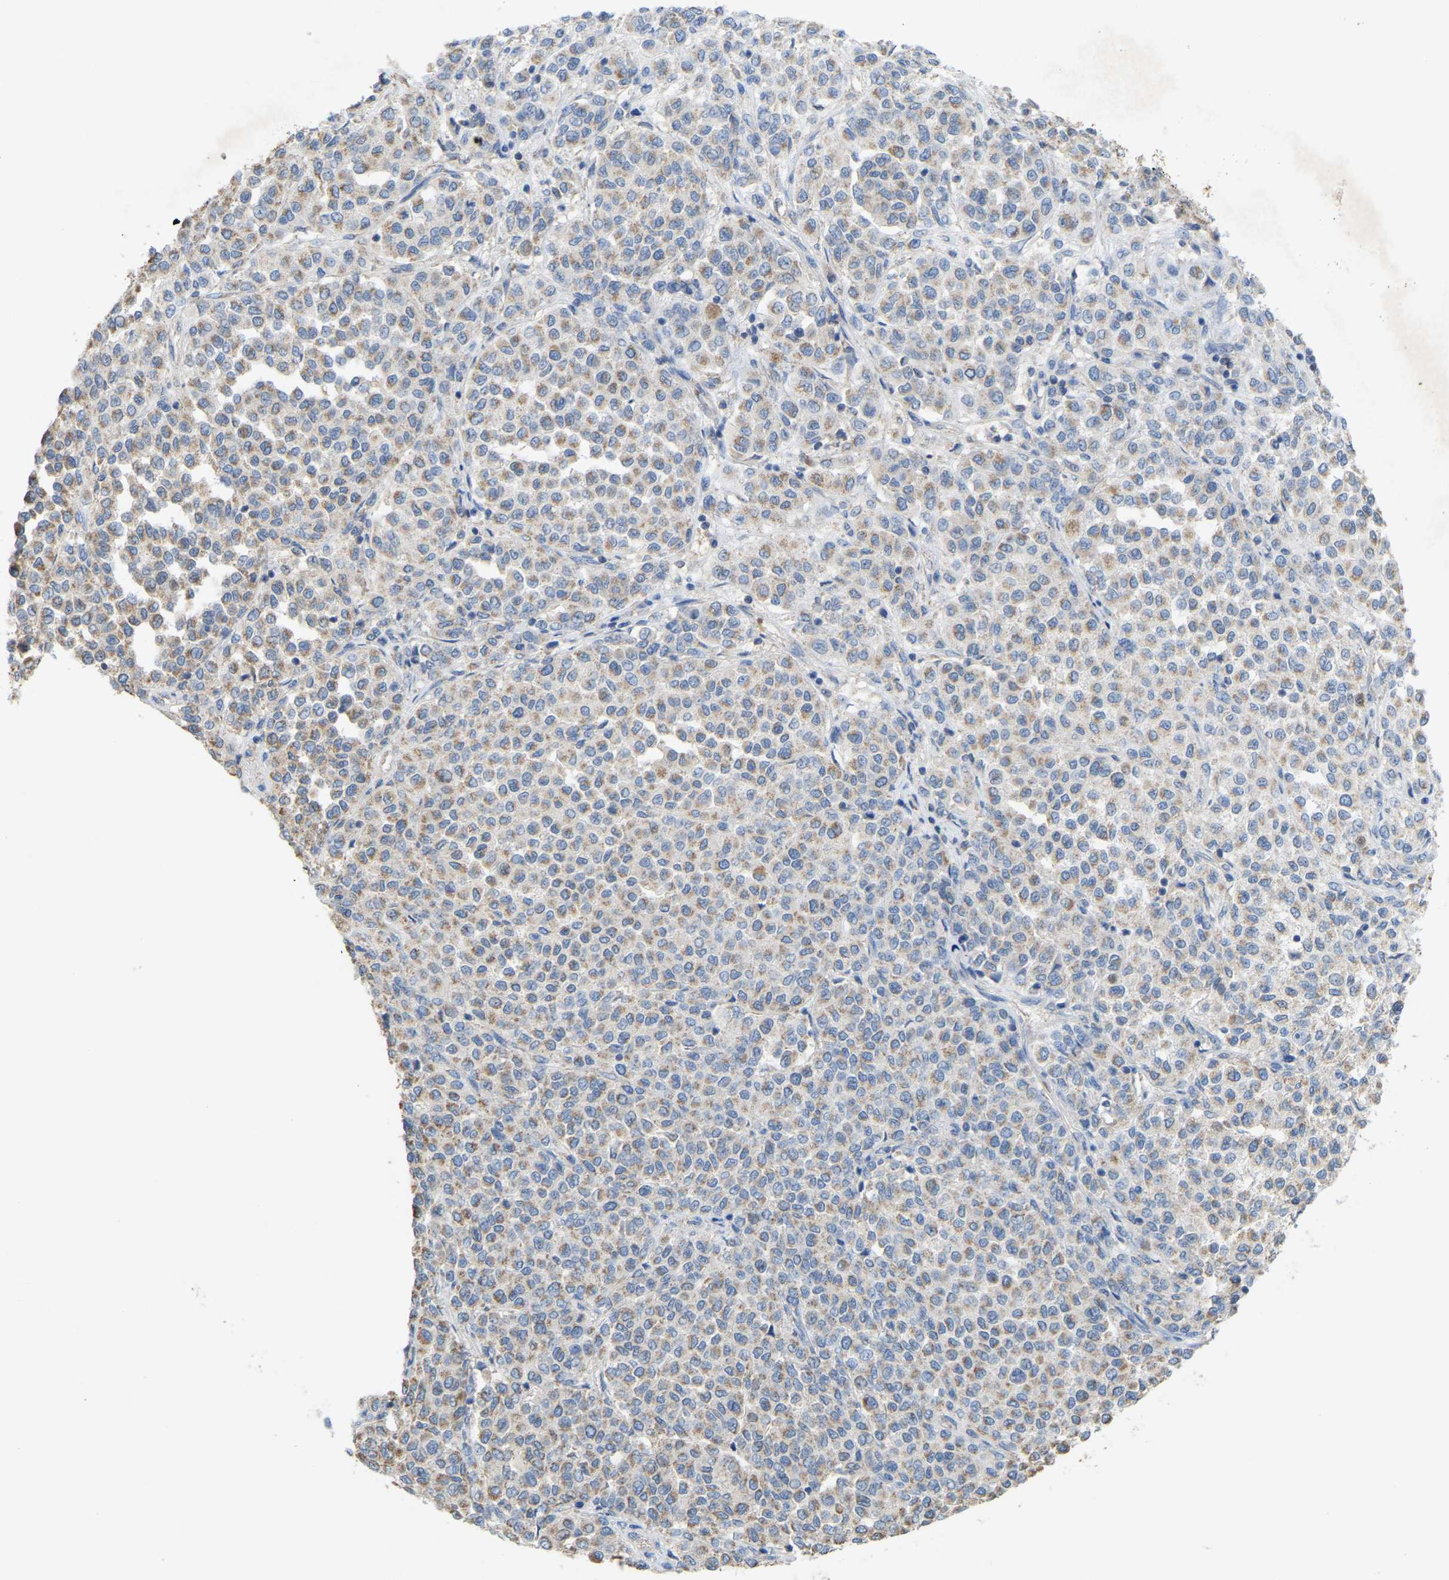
{"staining": {"intensity": "weak", "quantity": ">75%", "location": "cytoplasmic/membranous"}, "tissue": "melanoma", "cell_type": "Tumor cells", "image_type": "cancer", "snomed": [{"axis": "morphology", "description": "Malignant melanoma, Metastatic site"}, {"axis": "topography", "description": "Pancreas"}], "caption": "Malignant melanoma (metastatic site) stained with a brown dye exhibits weak cytoplasmic/membranous positive positivity in approximately >75% of tumor cells.", "gene": "SERPINB5", "patient": {"sex": "female", "age": 30}}